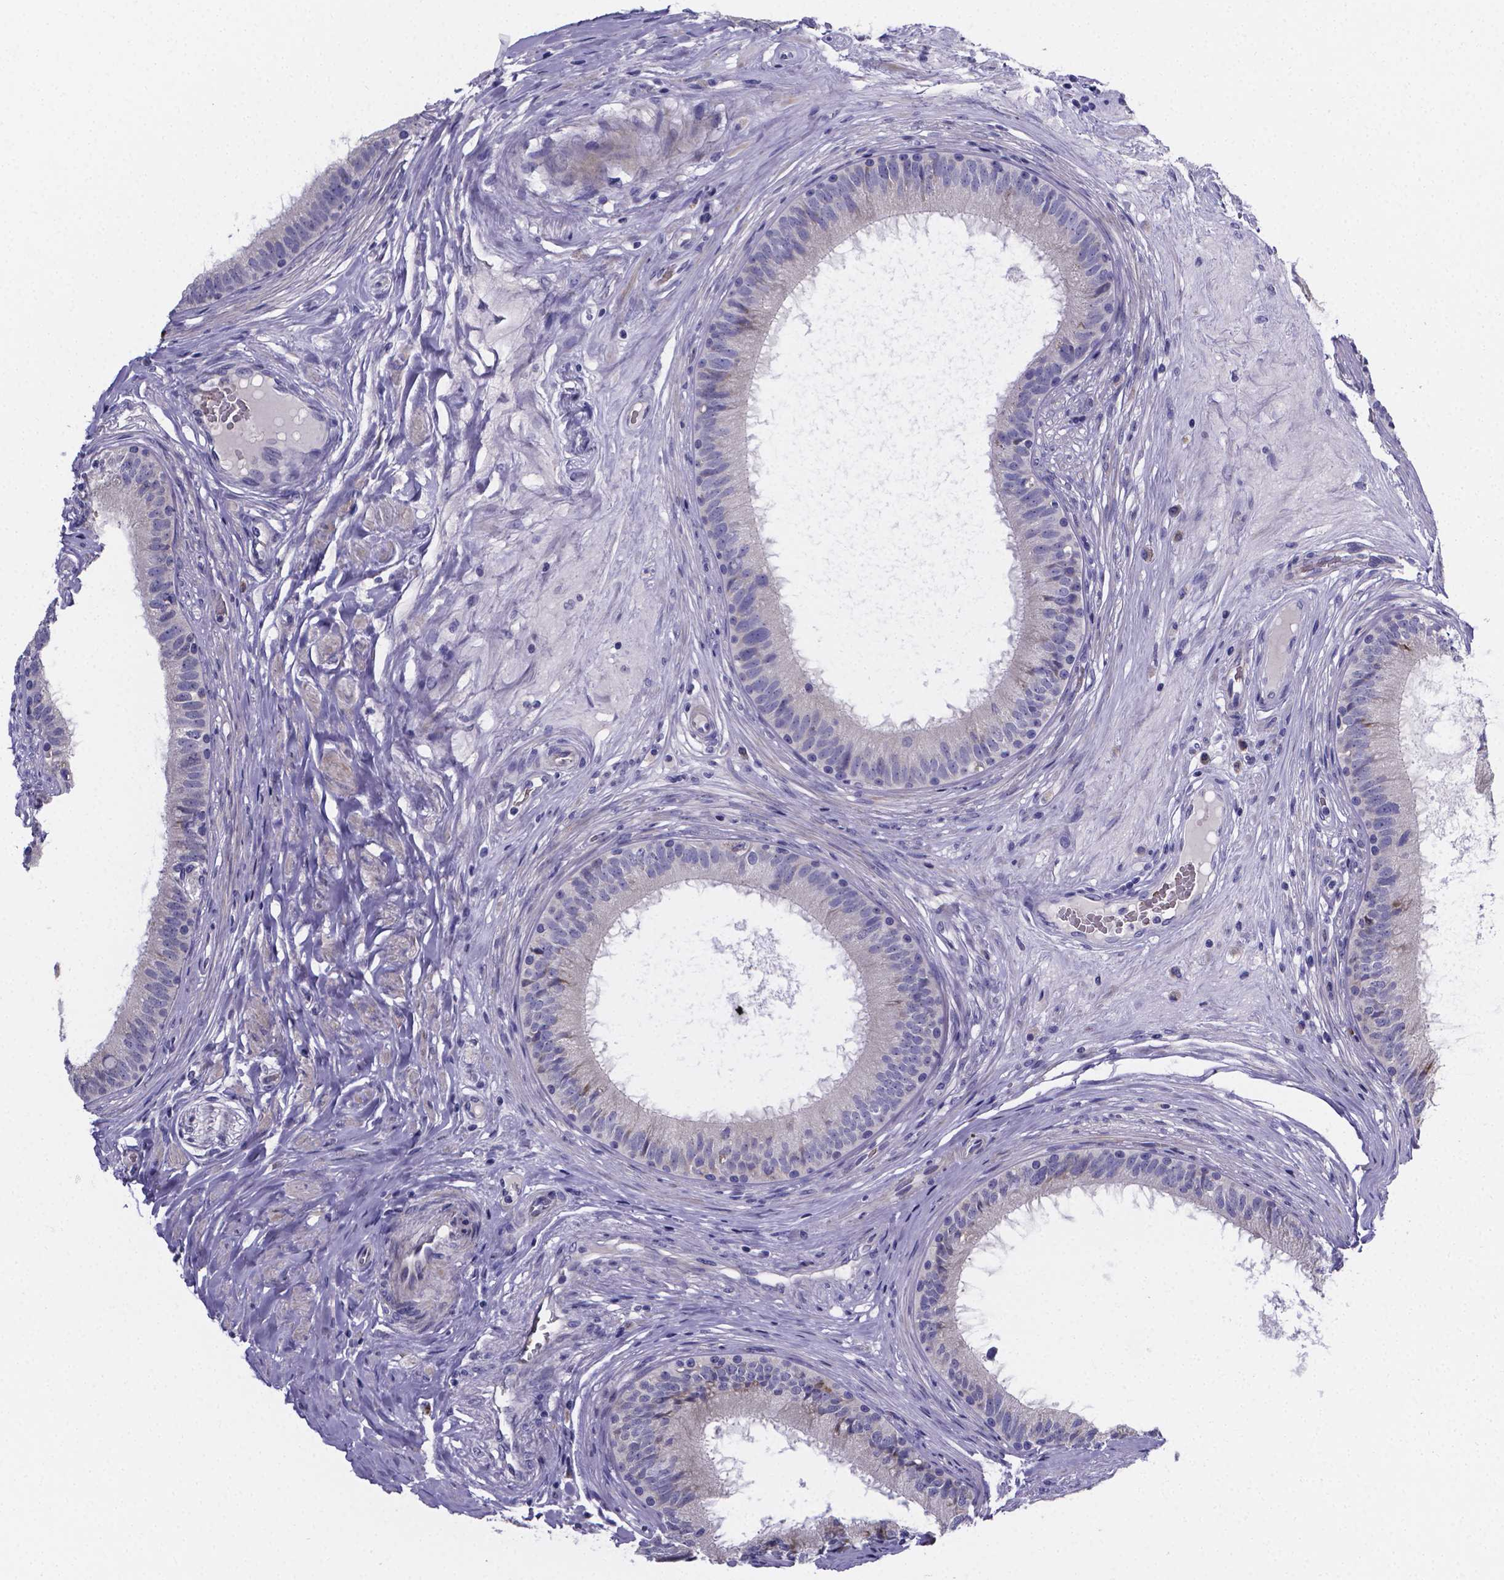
{"staining": {"intensity": "negative", "quantity": "none", "location": "none"}, "tissue": "epididymis", "cell_type": "Glandular cells", "image_type": "normal", "snomed": [{"axis": "morphology", "description": "Normal tissue, NOS"}, {"axis": "topography", "description": "Epididymis"}], "caption": "Immunohistochemical staining of benign human epididymis exhibits no significant positivity in glandular cells. (Immunohistochemistry (ihc), brightfield microscopy, high magnification).", "gene": "GABRA3", "patient": {"sex": "male", "age": 59}}